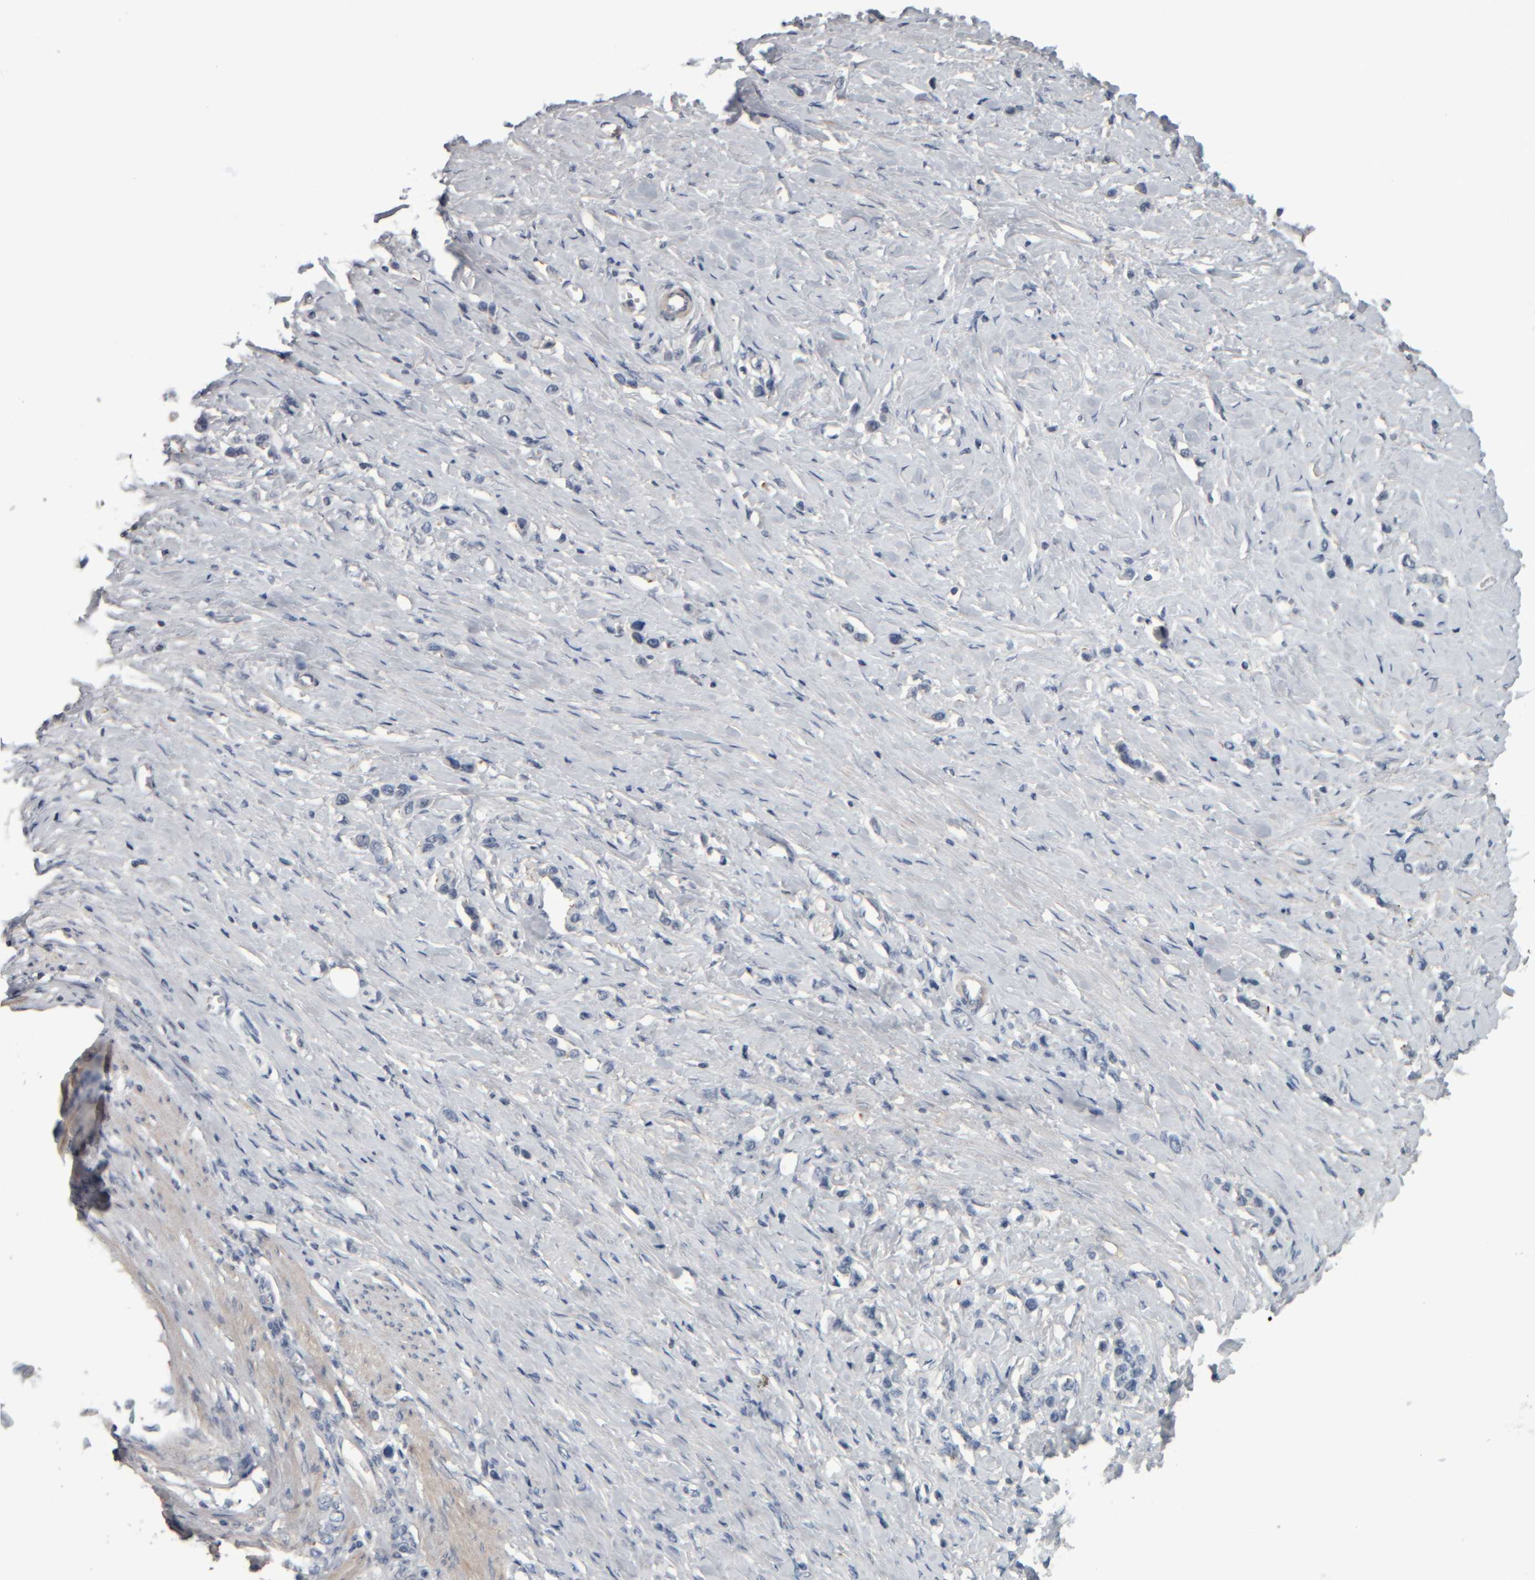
{"staining": {"intensity": "negative", "quantity": "none", "location": "none"}, "tissue": "stomach cancer", "cell_type": "Tumor cells", "image_type": "cancer", "snomed": [{"axis": "morphology", "description": "Adenocarcinoma, NOS"}, {"axis": "topography", "description": "Stomach"}], "caption": "A micrograph of human adenocarcinoma (stomach) is negative for staining in tumor cells.", "gene": "CAVIN4", "patient": {"sex": "female", "age": 65}}